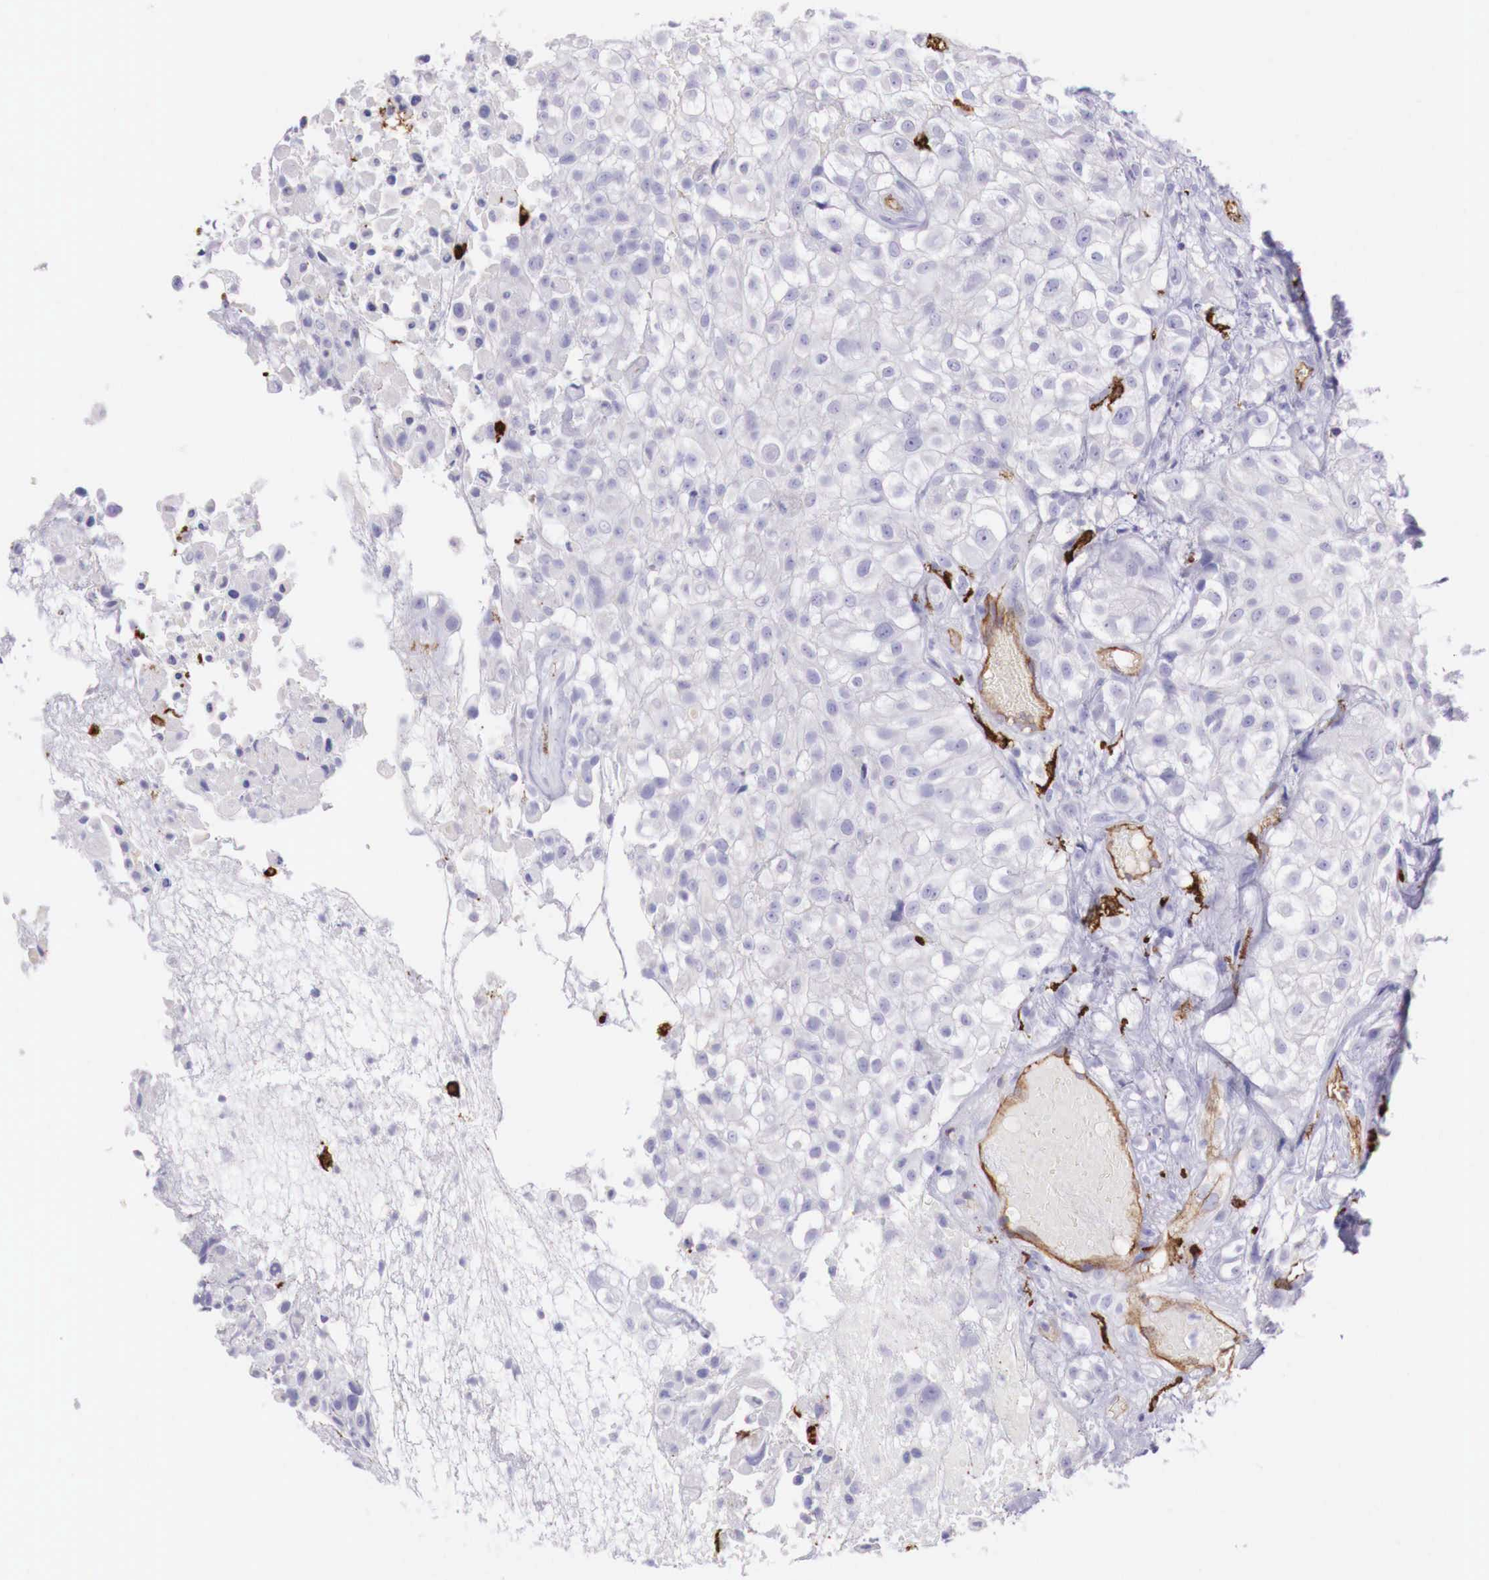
{"staining": {"intensity": "negative", "quantity": "none", "location": "none"}, "tissue": "urothelial cancer", "cell_type": "Tumor cells", "image_type": "cancer", "snomed": [{"axis": "morphology", "description": "Urothelial carcinoma, High grade"}, {"axis": "topography", "description": "Urinary bladder"}], "caption": "Photomicrograph shows no significant protein staining in tumor cells of urothelial cancer.", "gene": "MSR1", "patient": {"sex": "male", "age": 56}}